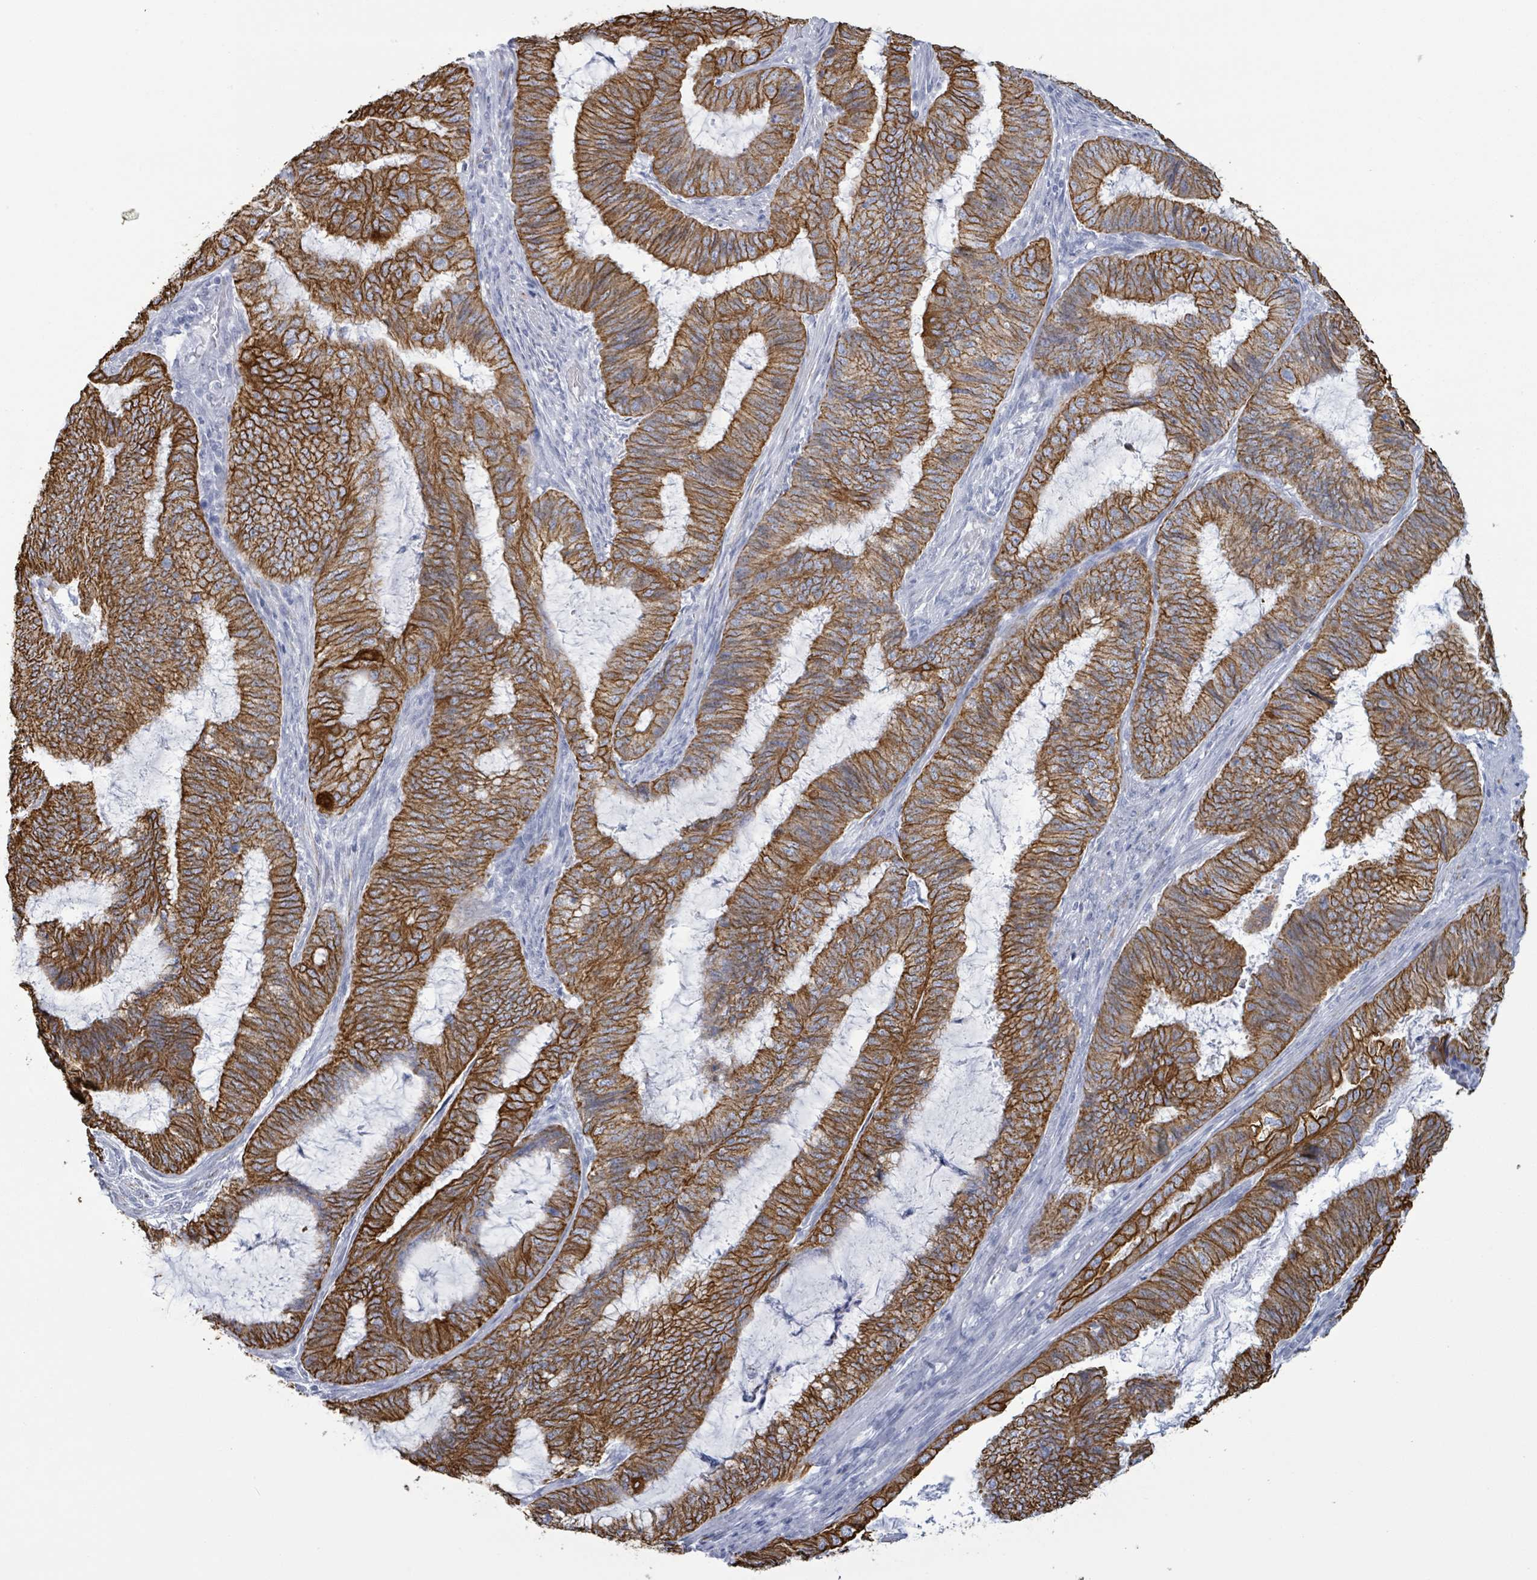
{"staining": {"intensity": "strong", "quantity": ">75%", "location": "cytoplasmic/membranous"}, "tissue": "endometrial cancer", "cell_type": "Tumor cells", "image_type": "cancer", "snomed": [{"axis": "morphology", "description": "Adenocarcinoma, NOS"}, {"axis": "topography", "description": "Endometrium"}], "caption": "Immunohistochemistry (IHC) photomicrograph of neoplastic tissue: endometrial cancer stained using immunohistochemistry (IHC) displays high levels of strong protein expression localized specifically in the cytoplasmic/membranous of tumor cells, appearing as a cytoplasmic/membranous brown color.", "gene": "KRT8", "patient": {"sex": "female", "age": 51}}